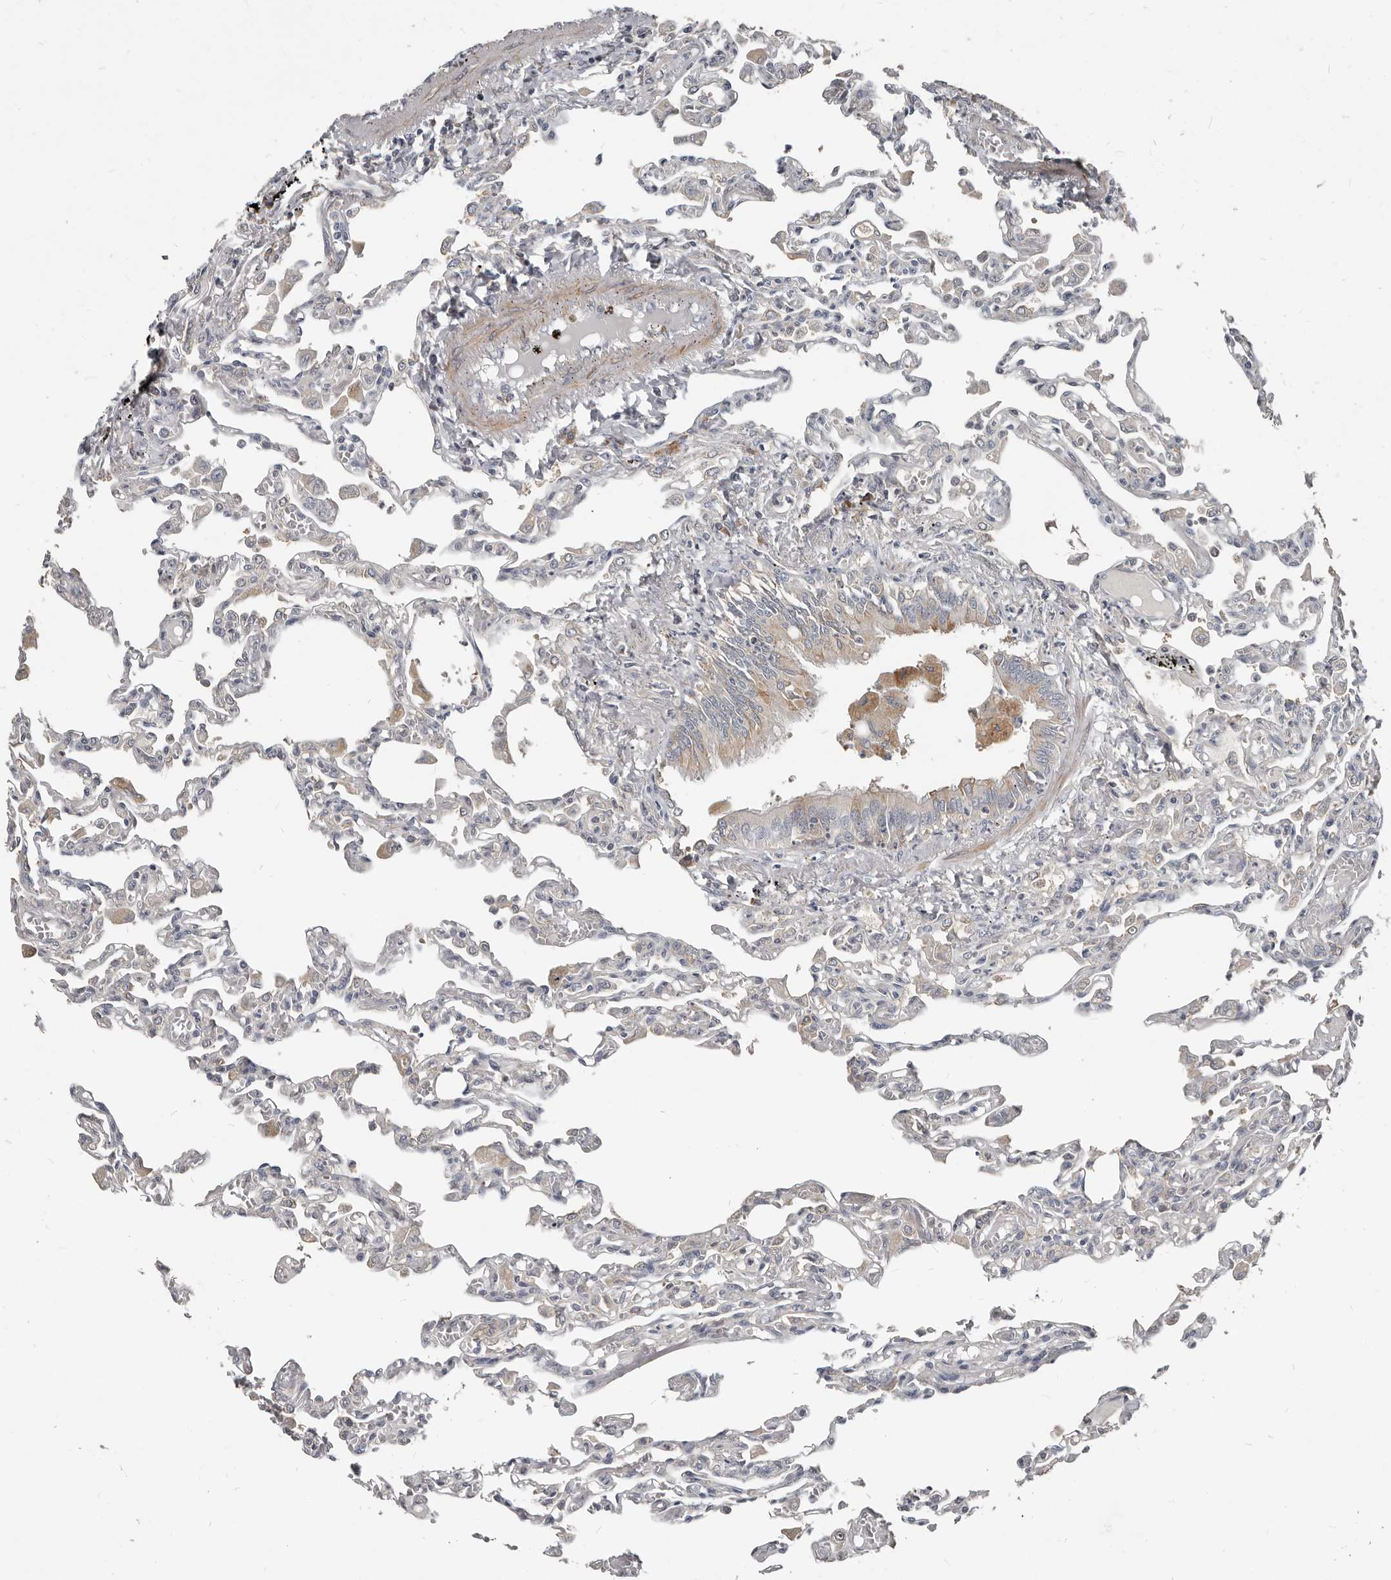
{"staining": {"intensity": "negative", "quantity": "none", "location": "none"}, "tissue": "lung", "cell_type": "Alveolar cells", "image_type": "normal", "snomed": [{"axis": "morphology", "description": "Normal tissue, NOS"}, {"axis": "topography", "description": "Bronchus"}, {"axis": "topography", "description": "Lung"}], "caption": "A high-resolution histopathology image shows immunohistochemistry (IHC) staining of normal lung, which demonstrates no significant staining in alveolar cells.", "gene": "AKNAD1", "patient": {"sex": "female", "age": 49}}